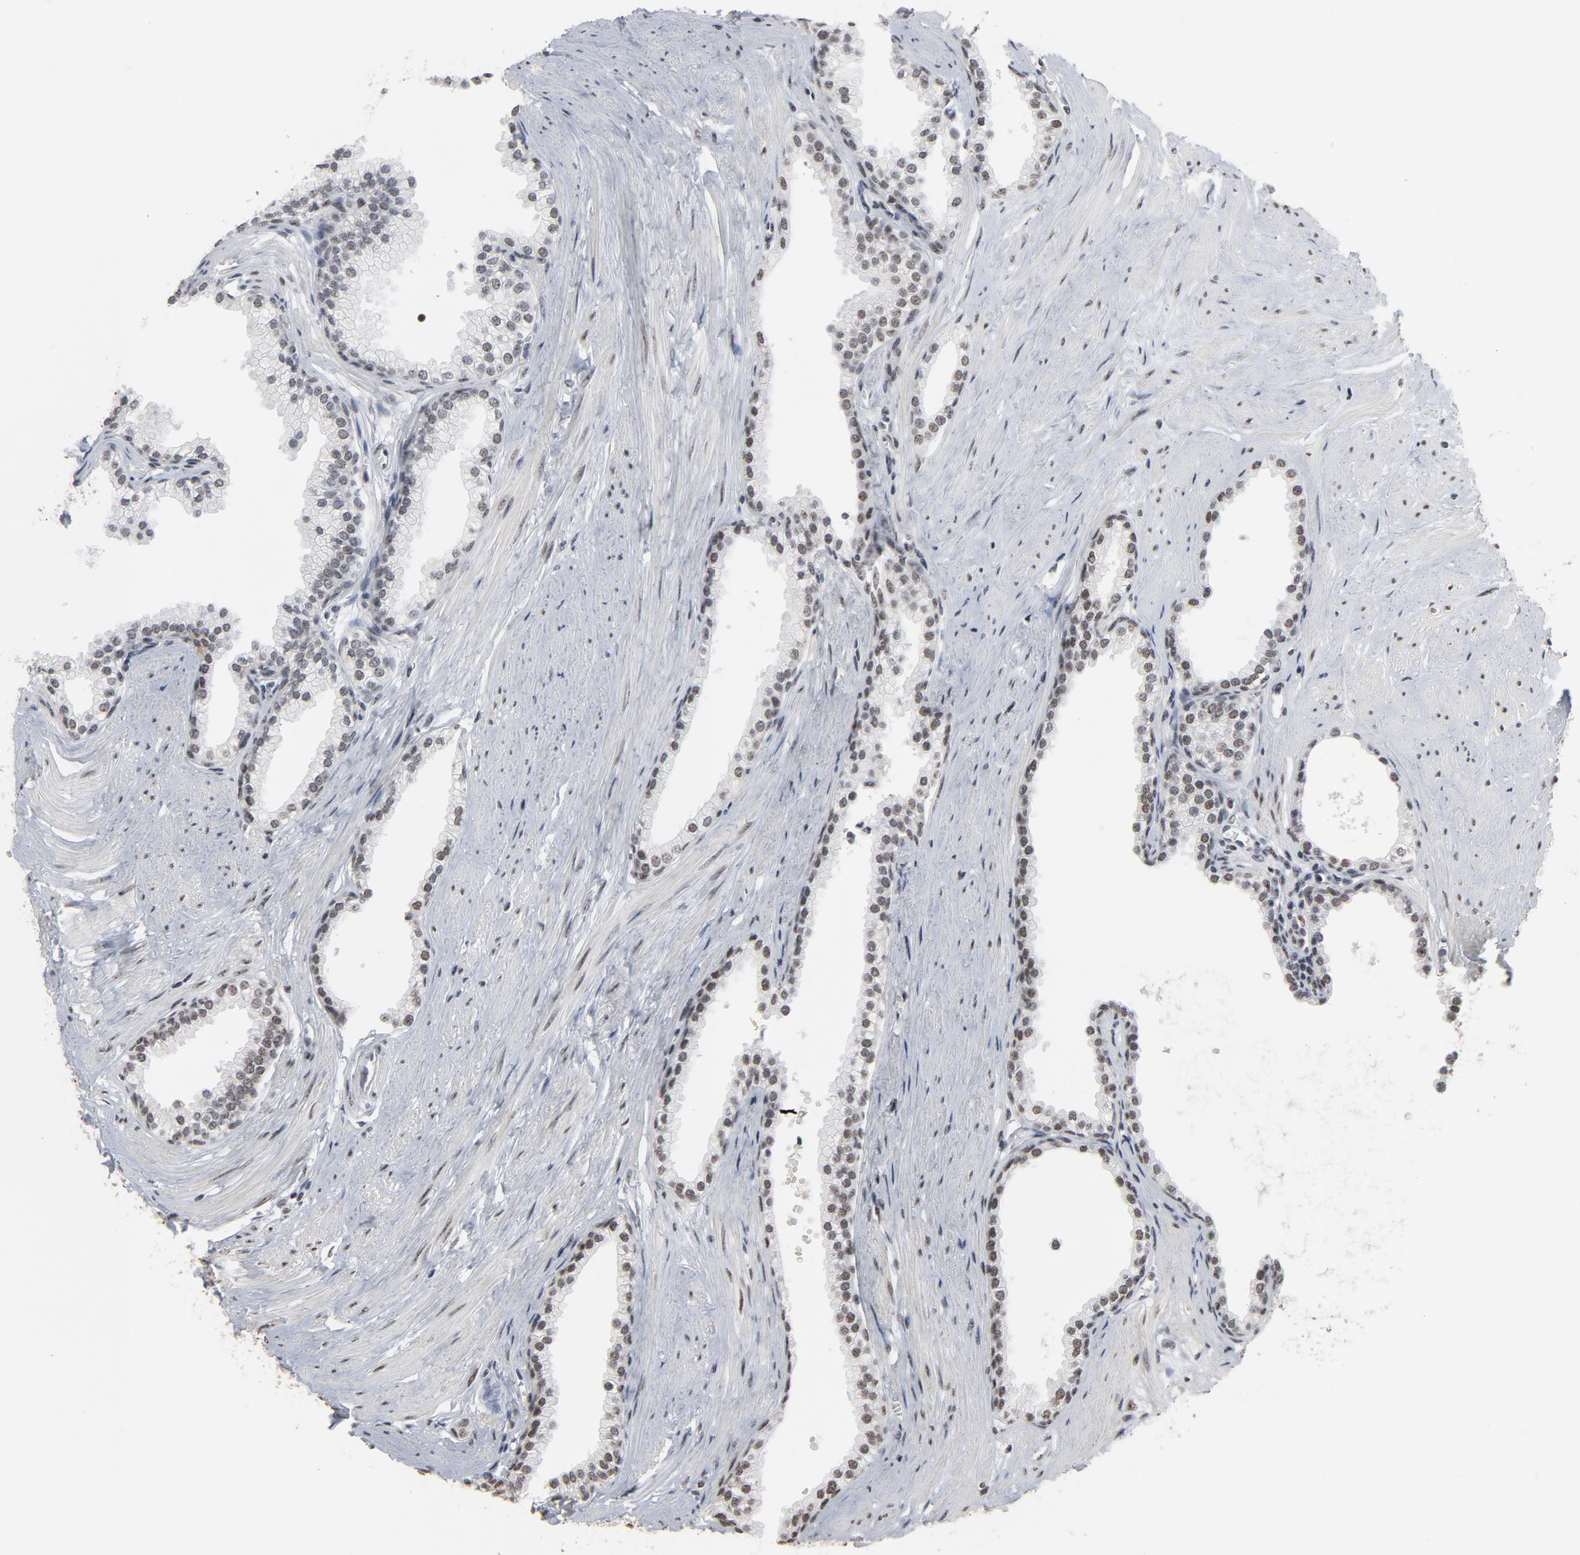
{"staining": {"intensity": "strong", "quantity": ">75%", "location": "nuclear"}, "tissue": "prostate", "cell_type": "Glandular cells", "image_type": "normal", "snomed": [{"axis": "morphology", "description": "Normal tissue, NOS"}, {"axis": "topography", "description": "Prostate"}], "caption": "Immunohistochemical staining of benign prostate demonstrates high levels of strong nuclear expression in approximately >75% of glandular cells. (Stains: DAB (3,3'-diaminobenzidine) in brown, nuclei in blue, Microscopy: brightfield microscopy at high magnification).", "gene": "MRE11", "patient": {"sex": "male", "age": 64}}